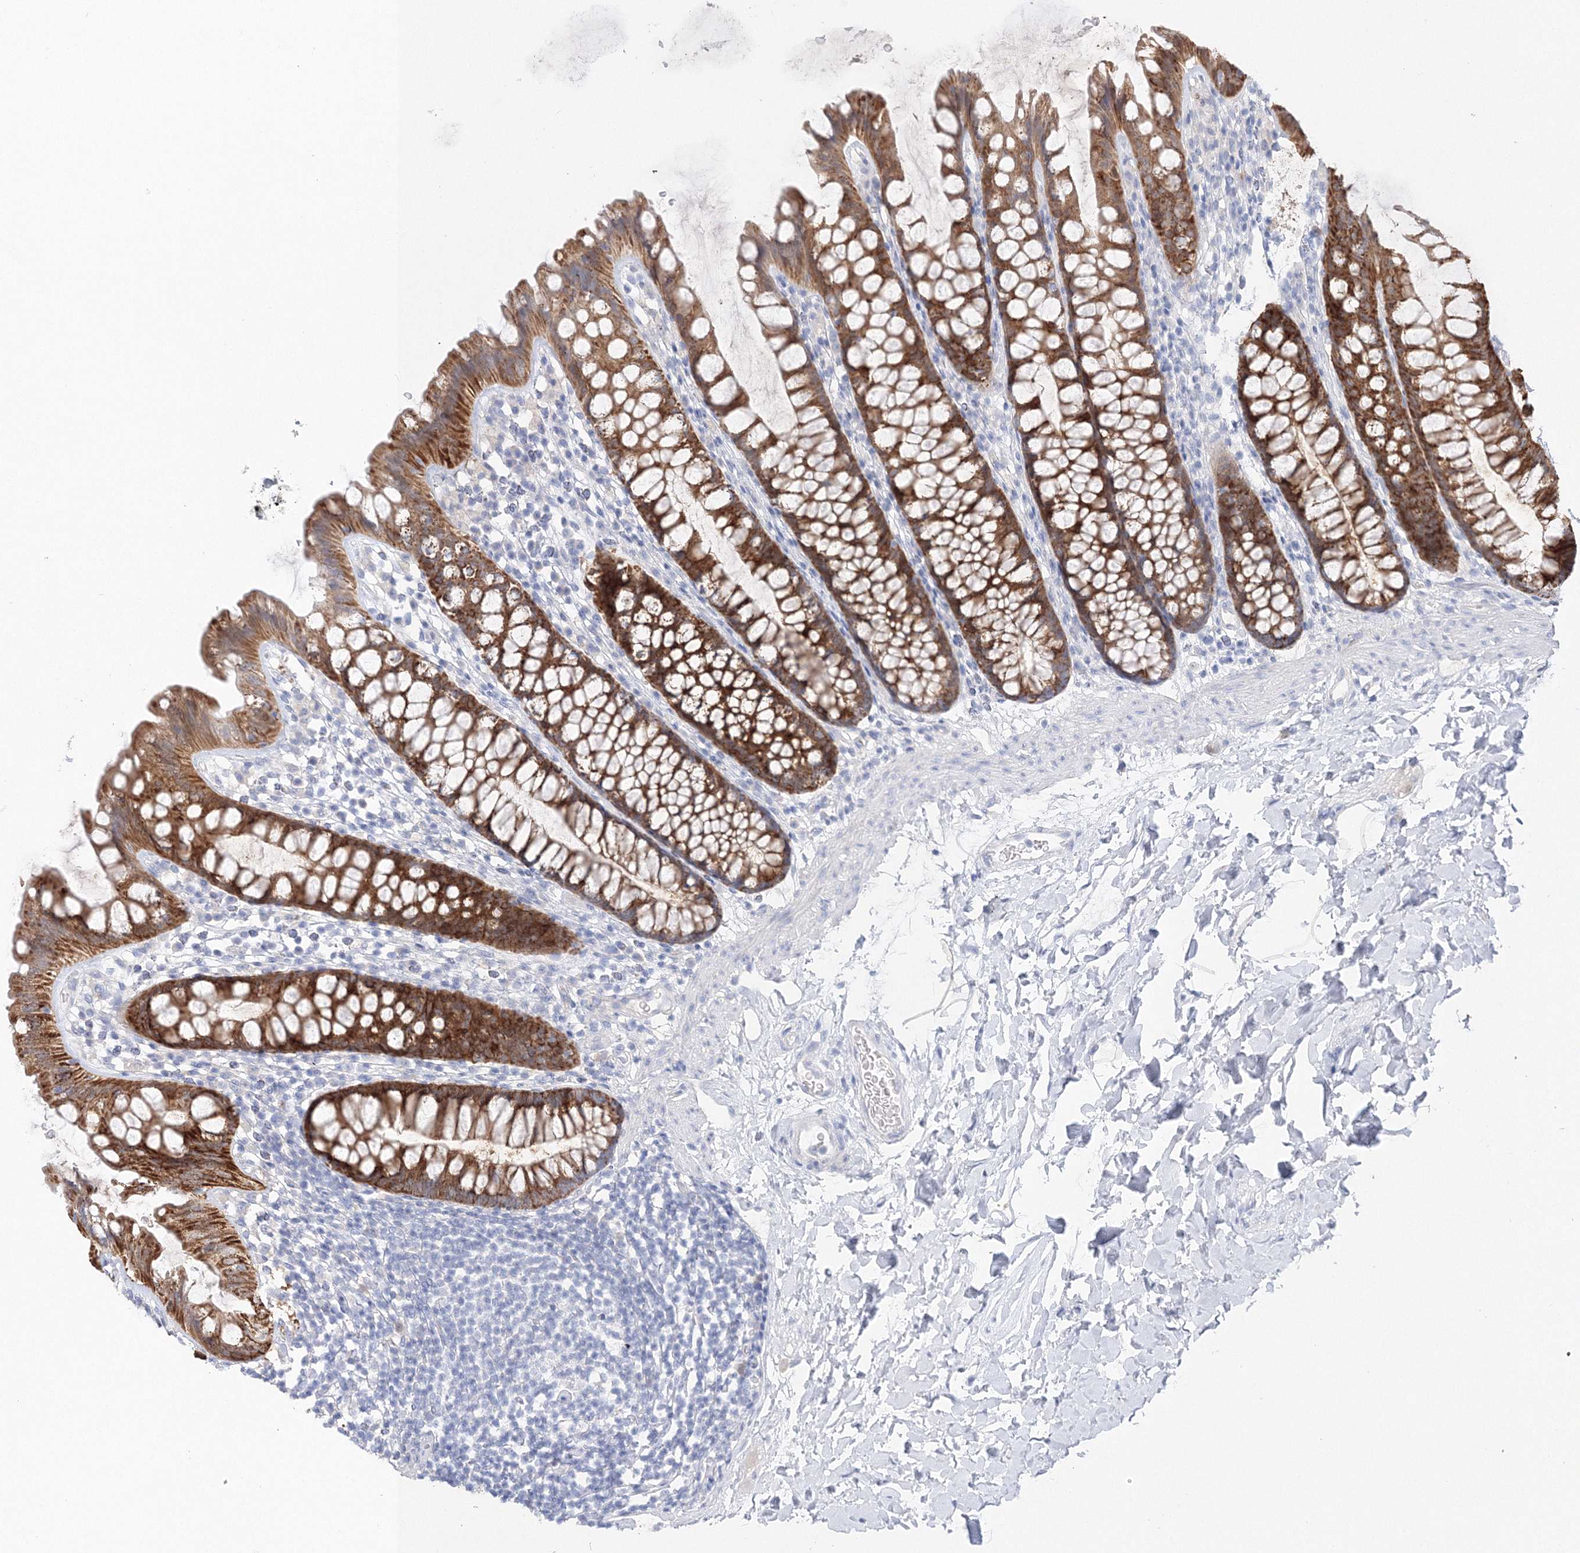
{"staining": {"intensity": "negative", "quantity": "none", "location": "none"}, "tissue": "colon", "cell_type": "Endothelial cells", "image_type": "normal", "snomed": [{"axis": "morphology", "description": "Normal tissue, NOS"}, {"axis": "topography", "description": "Colon"}], "caption": "Immunohistochemistry (IHC) photomicrograph of normal colon stained for a protein (brown), which displays no positivity in endothelial cells.", "gene": "HMGCS1", "patient": {"sex": "female", "age": 62}}